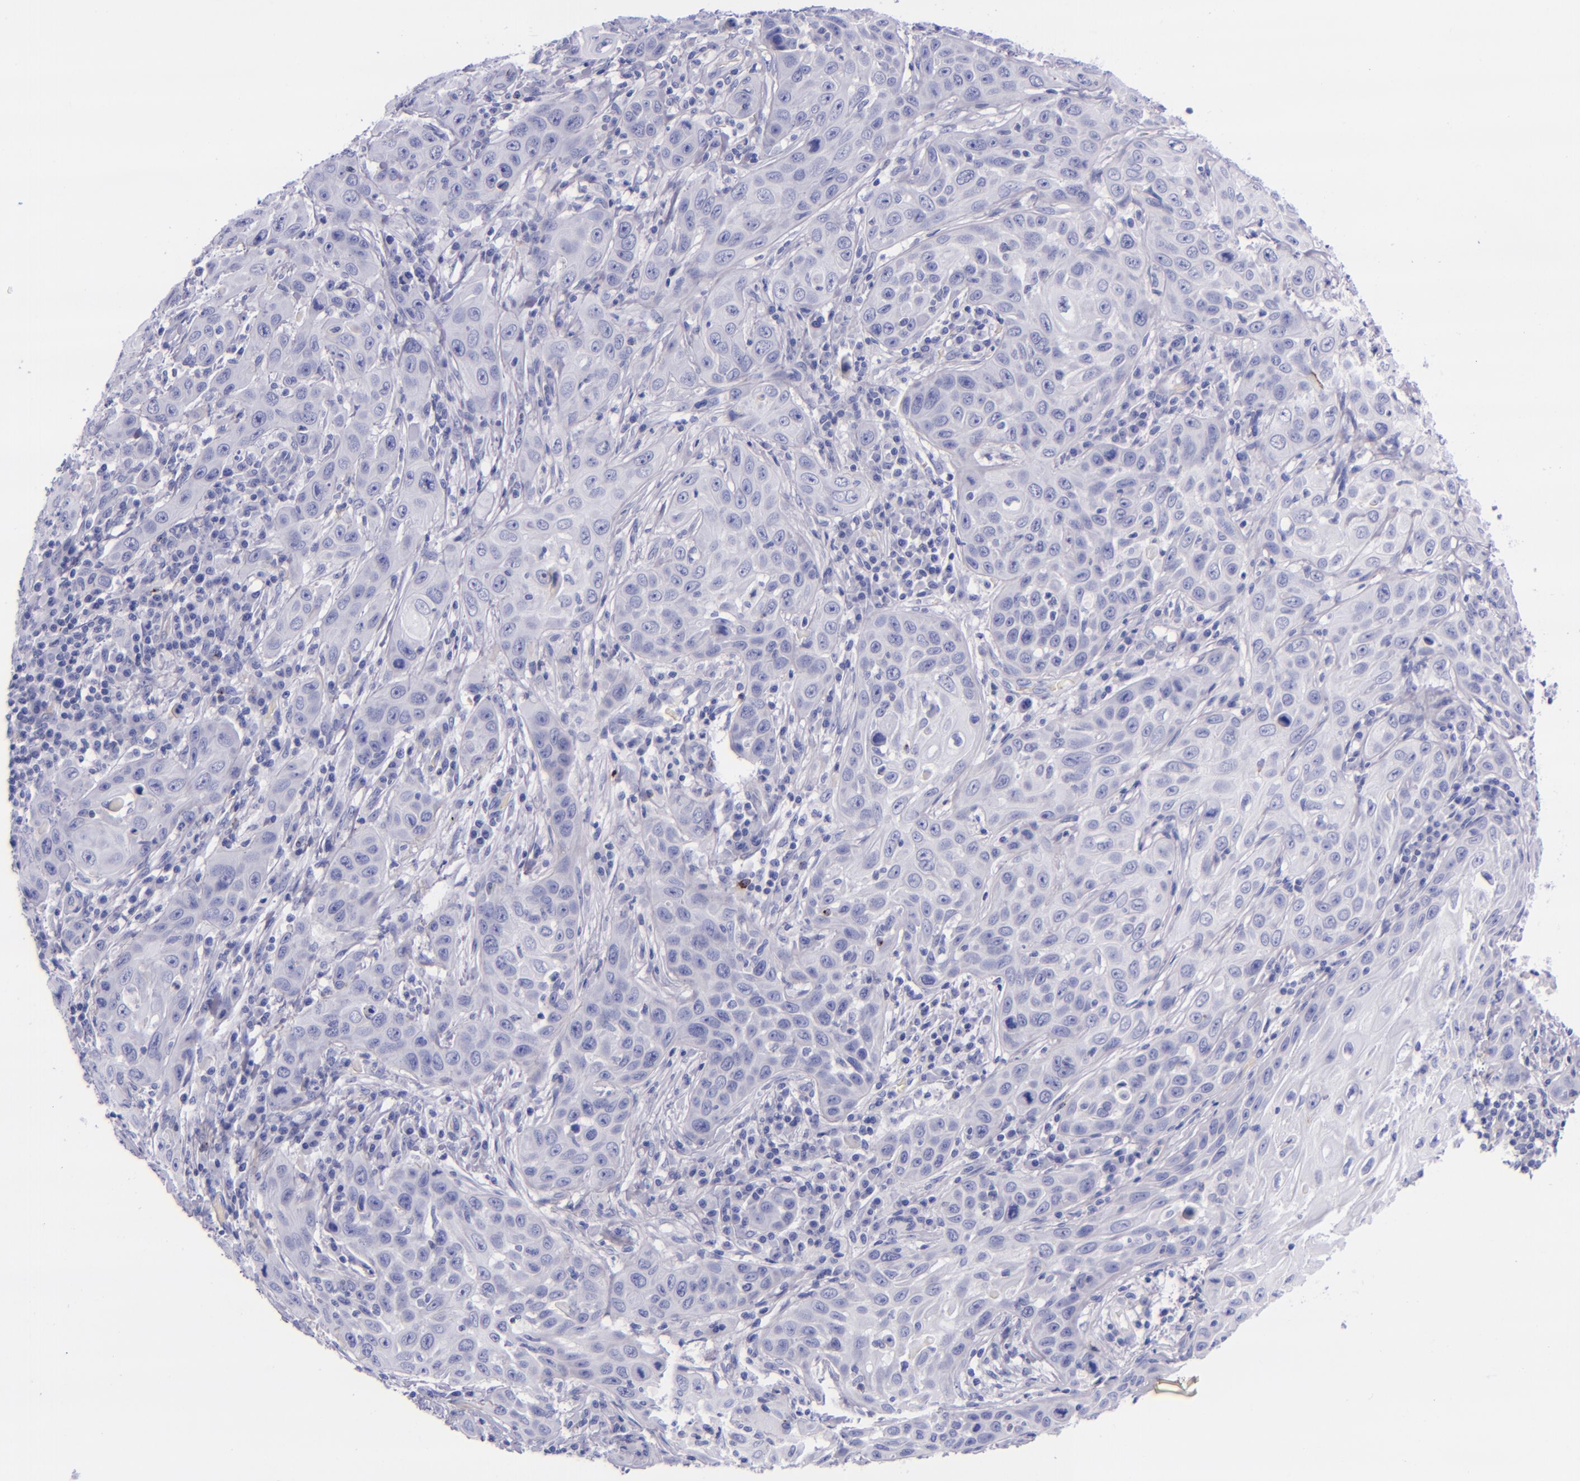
{"staining": {"intensity": "negative", "quantity": "none", "location": "none"}, "tissue": "skin cancer", "cell_type": "Tumor cells", "image_type": "cancer", "snomed": [{"axis": "morphology", "description": "Squamous cell carcinoma, NOS"}, {"axis": "topography", "description": "Skin"}], "caption": "Human skin cancer stained for a protein using IHC demonstrates no expression in tumor cells.", "gene": "LAG3", "patient": {"sex": "male", "age": 84}}